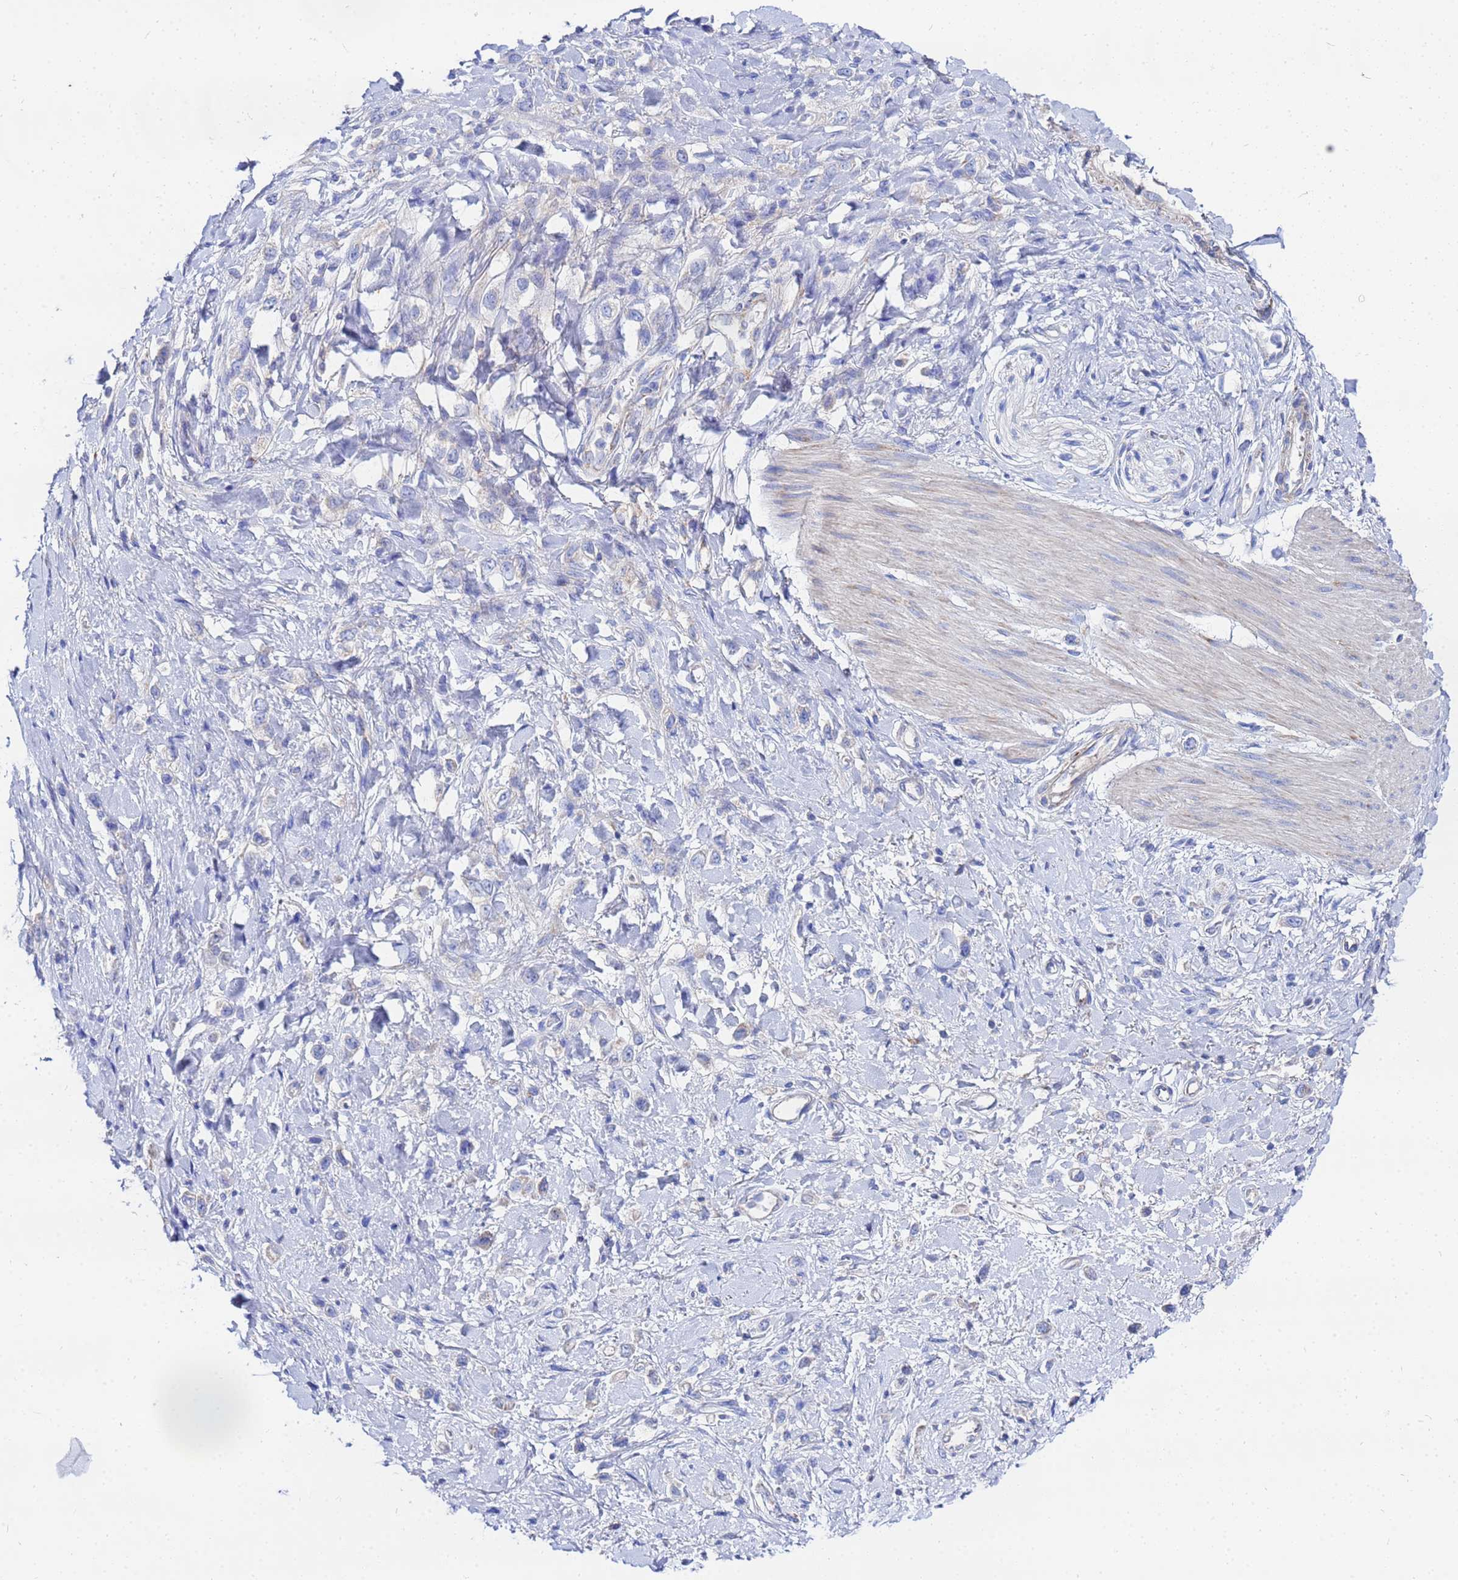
{"staining": {"intensity": "negative", "quantity": "none", "location": "none"}, "tissue": "stomach cancer", "cell_type": "Tumor cells", "image_type": "cancer", "snomed": [{"axis": "morphology", "description": "Adenocarcinoma, NOS"}, {"axis": "topography", "description": "Stomach"}], "caption": "An immunohistochemistry (IHC) histopathology image of stomach cancer (adenocarcinoma) is shown. There is no staining in tumor cells of stomach cancer (adenocarcinoma).", "gene": "FAHD2A", "patient": {"sex": "female", "age": 65}}